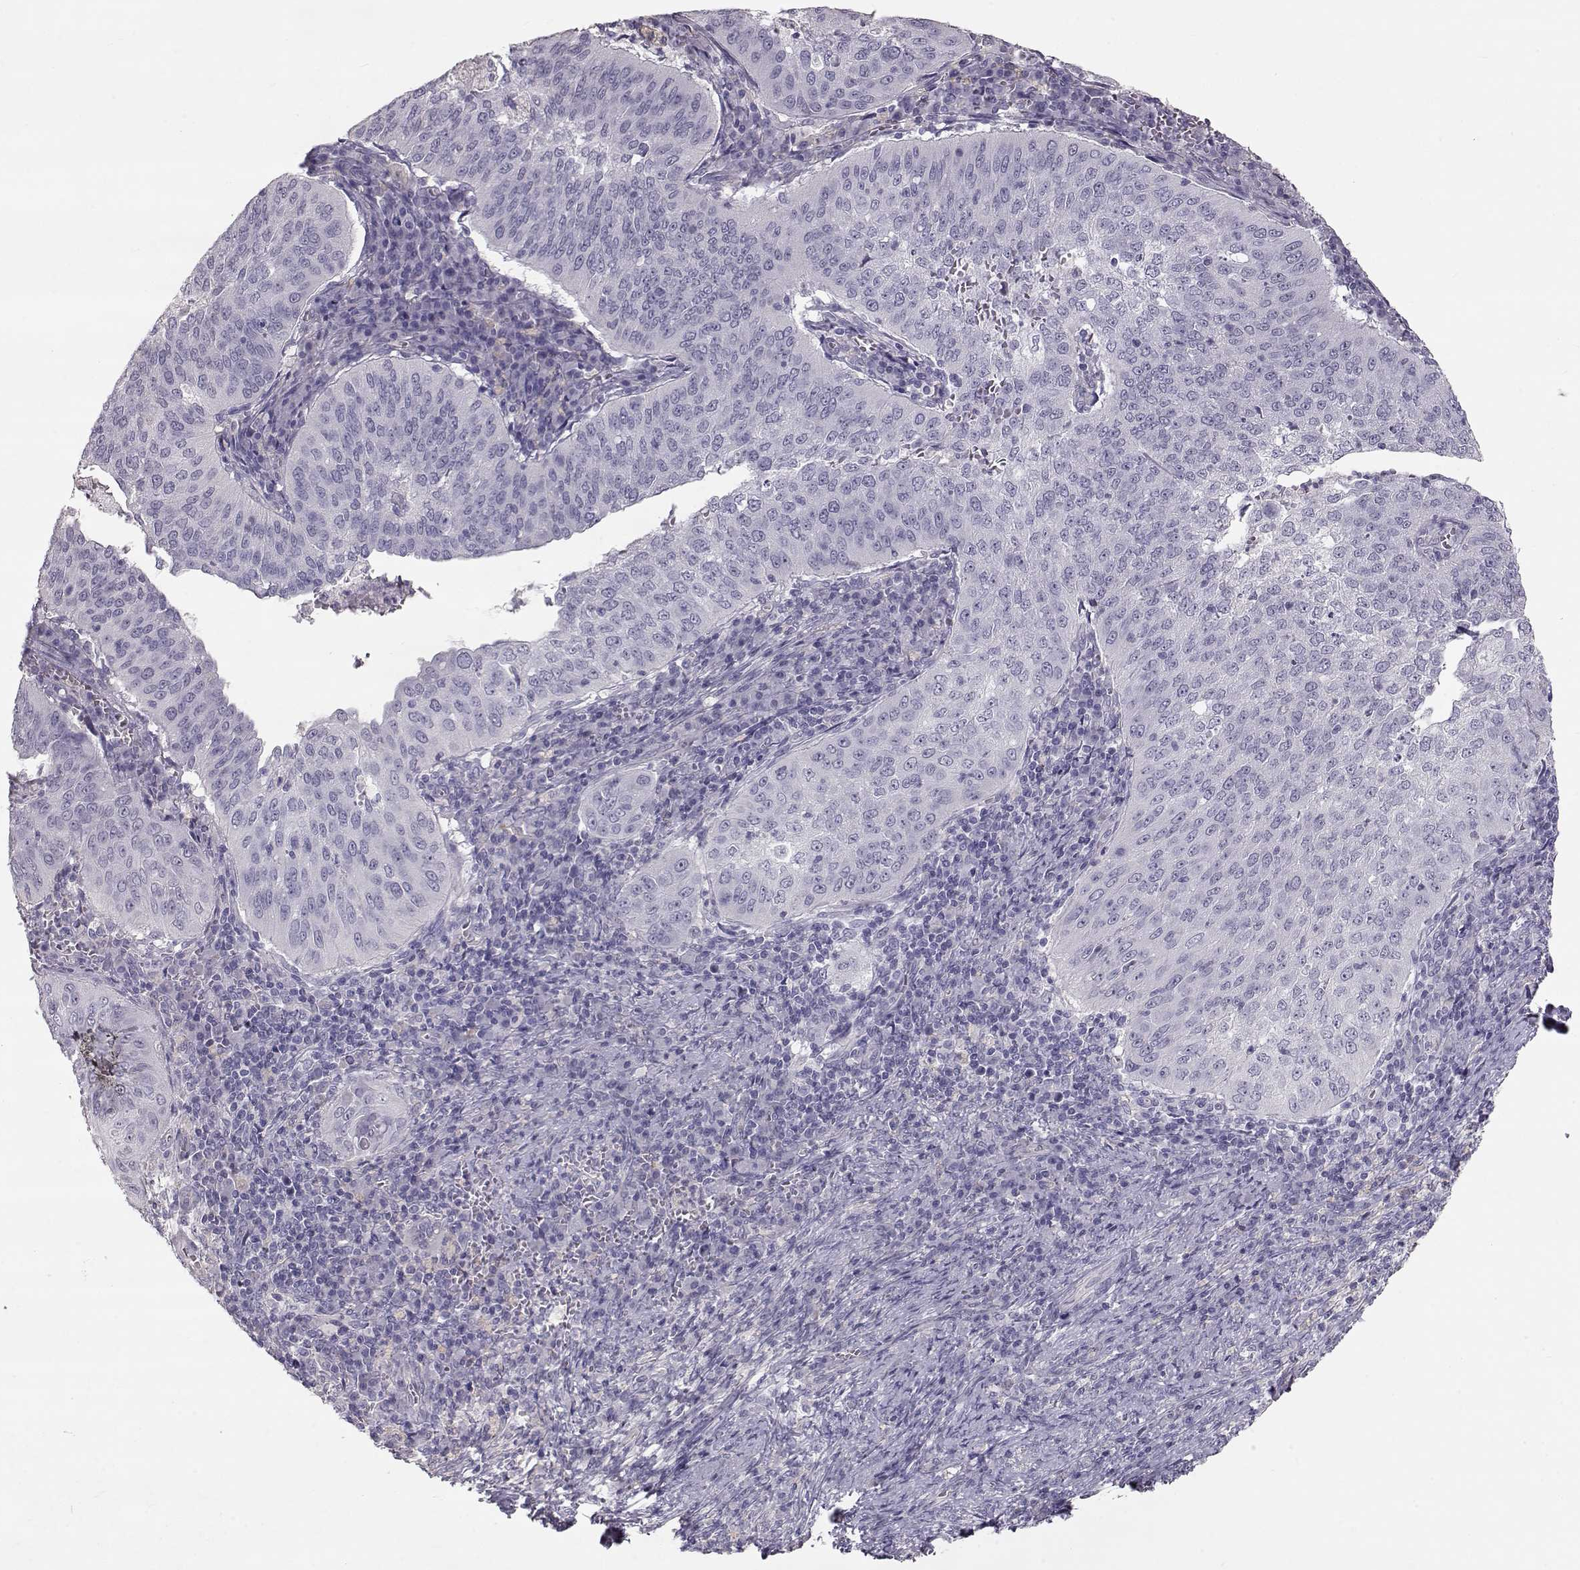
{"staining": {"intensity": "negative", "quantity": "none", "location": "none"}, "tissue": "cervical cancer", "cell_type": "Tumor cells", "image_type": "cancer", "snomed": [{"axis": "morphology", "description": "Squamous cell carcinoma, NOS"}, {"axis": "topography", "description": "Cervix"}], "caption": "Tumor cells show no significant staining in cervical cancer (squamous cell carcinoma).", "gene": "SLC18A1", "patient": {"sex": "female", "age": 39}}